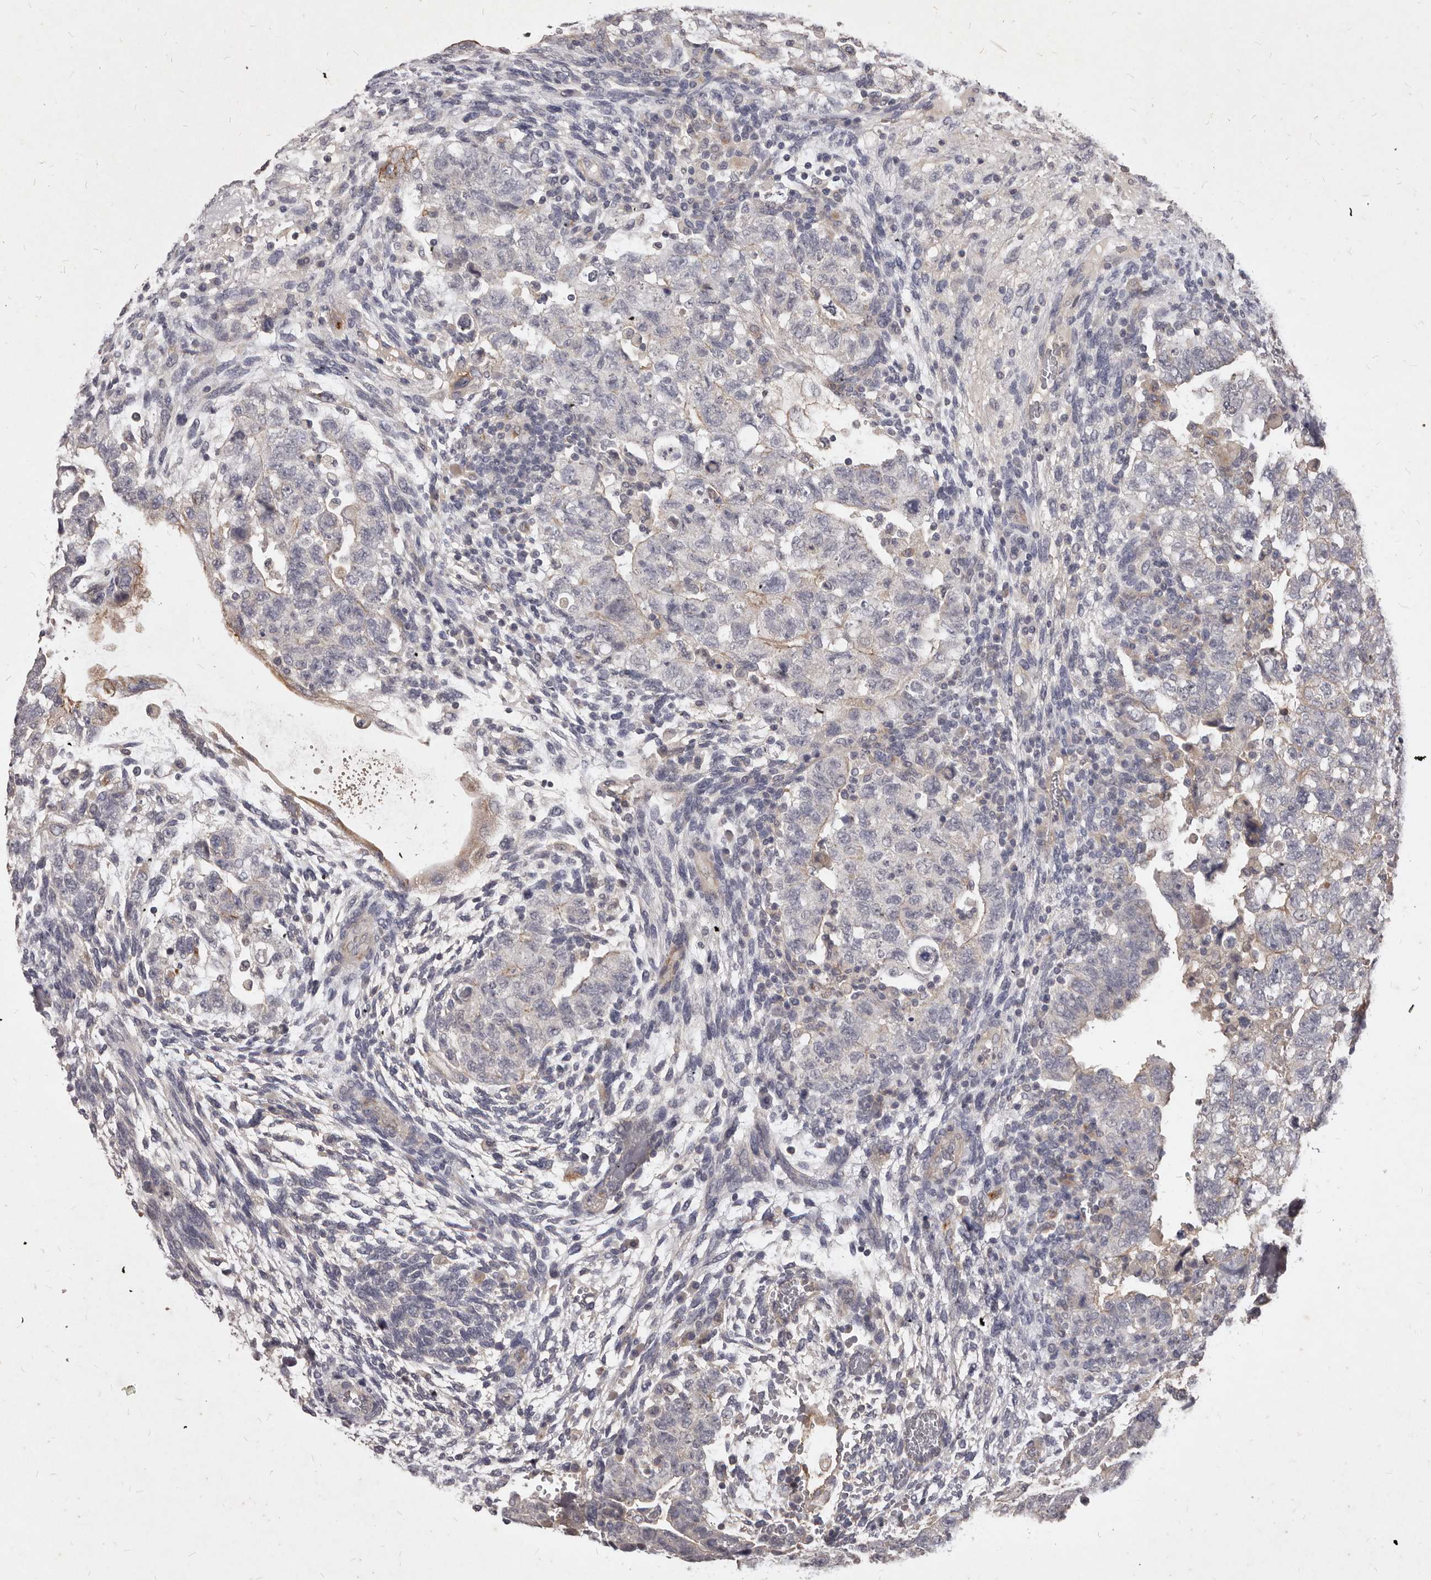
{"staining": {"intensity": "weak", "quantity": "25%-75%", "location": "cytoplasmic/membranous"}, "tissue": "testis cancer", "cell_type": "Tumor cells", "image_type": "cancer", "snomed": [{"axis": "morphology", "description": "Carcinoma, Embryonal, NOS"}, {"axis": "topography", "description": "Testis"}], "caption": "The immunohistochemical stain highlights weak cytoplasmic/membranous expression in tumor cells of testis cancer tissue.", "gene": "GPRC5C", "patient": {"sex": "male", "age": 36}}